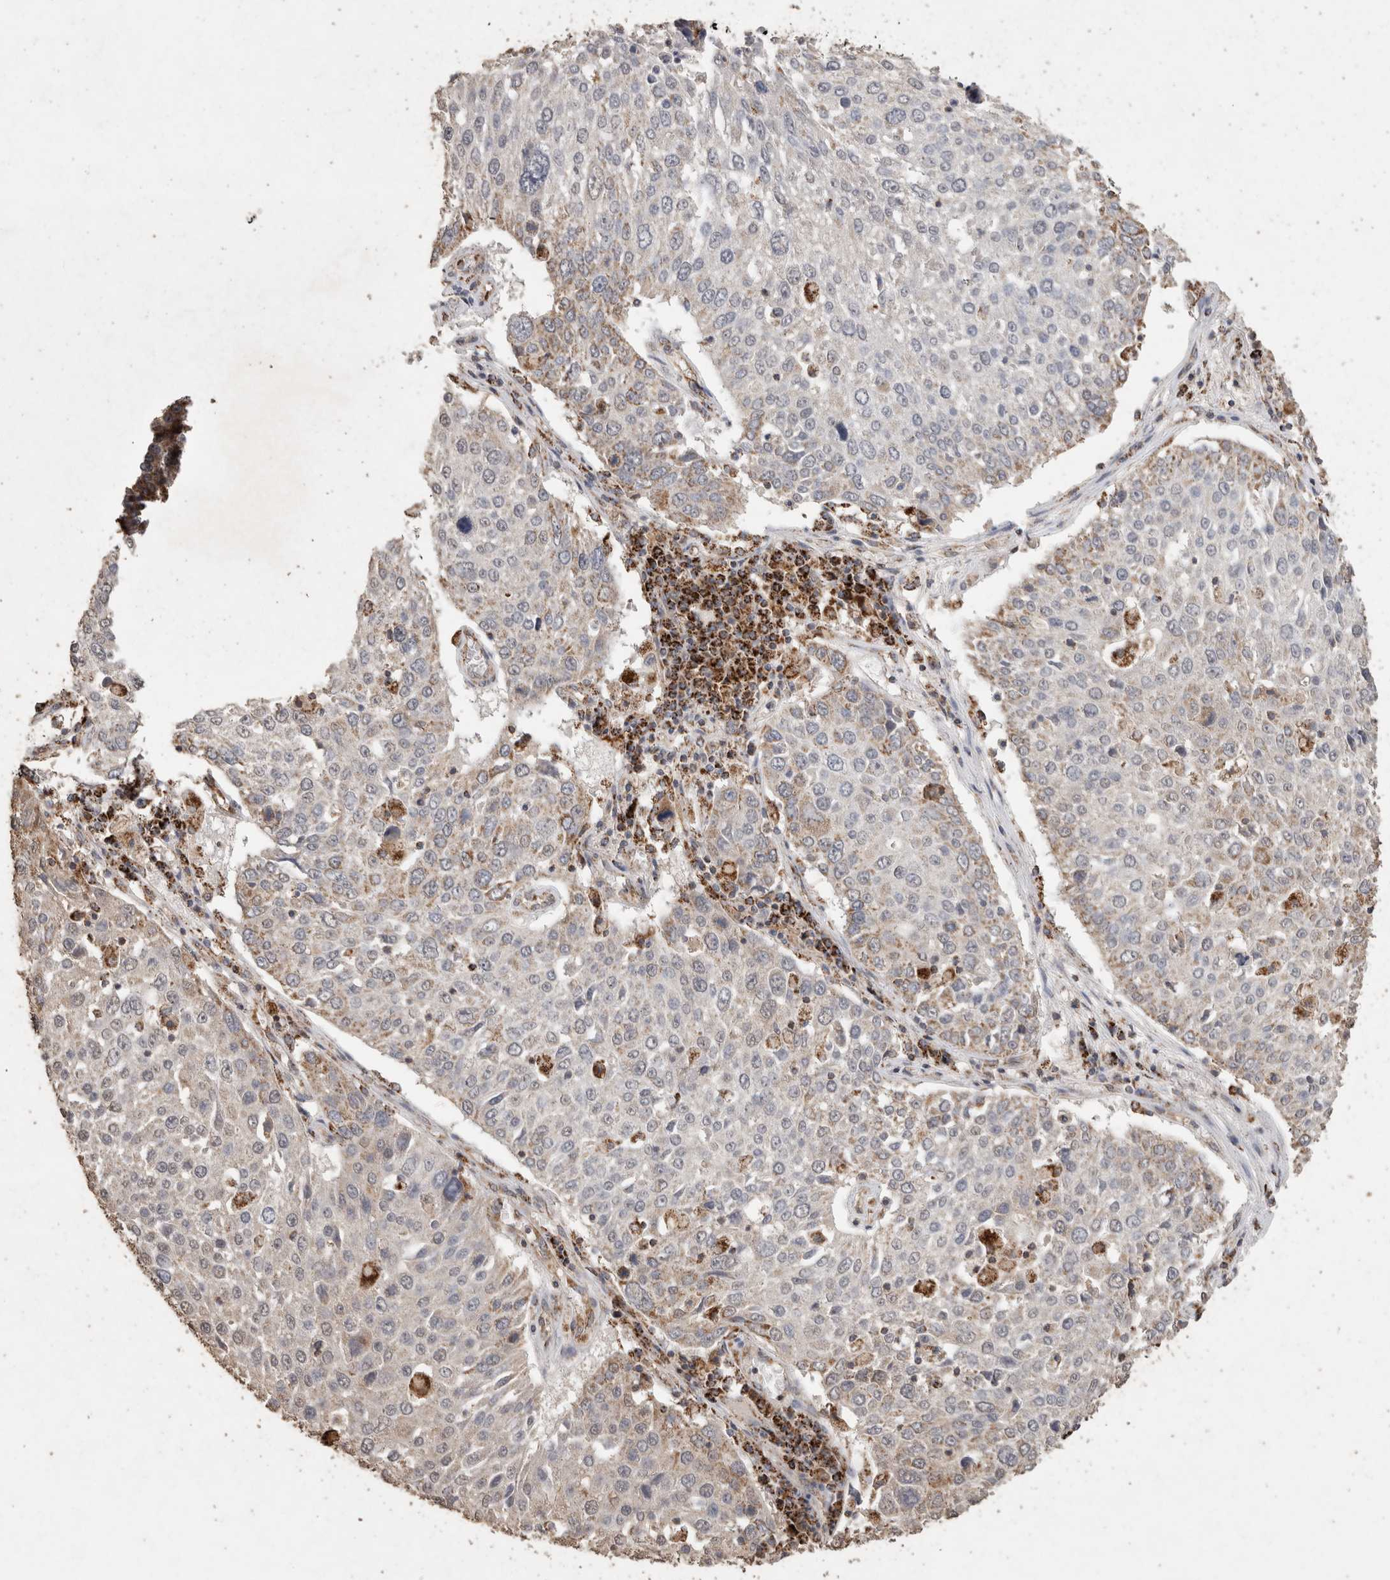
{"staining": {"intensity": "weak", "quantity": "<25%", "location": "cytoplasmic/membranous"}, "tissue": "lung cancer", "cell_type": "Tumor cells", "image_type": "cancer", "snomed": [{"axis": "morphology", "description": "Squamous cell carcinoma, NOS"}, {"axis": "topography", "description": "Lung"}], "caption": "Lung cancer (squamous cell carcinoma) was stained to show a protein in brown. There is no significant staining in tumor cells.", "gene": "ACADM", "patient": {"sex": "male", "age": 65}}